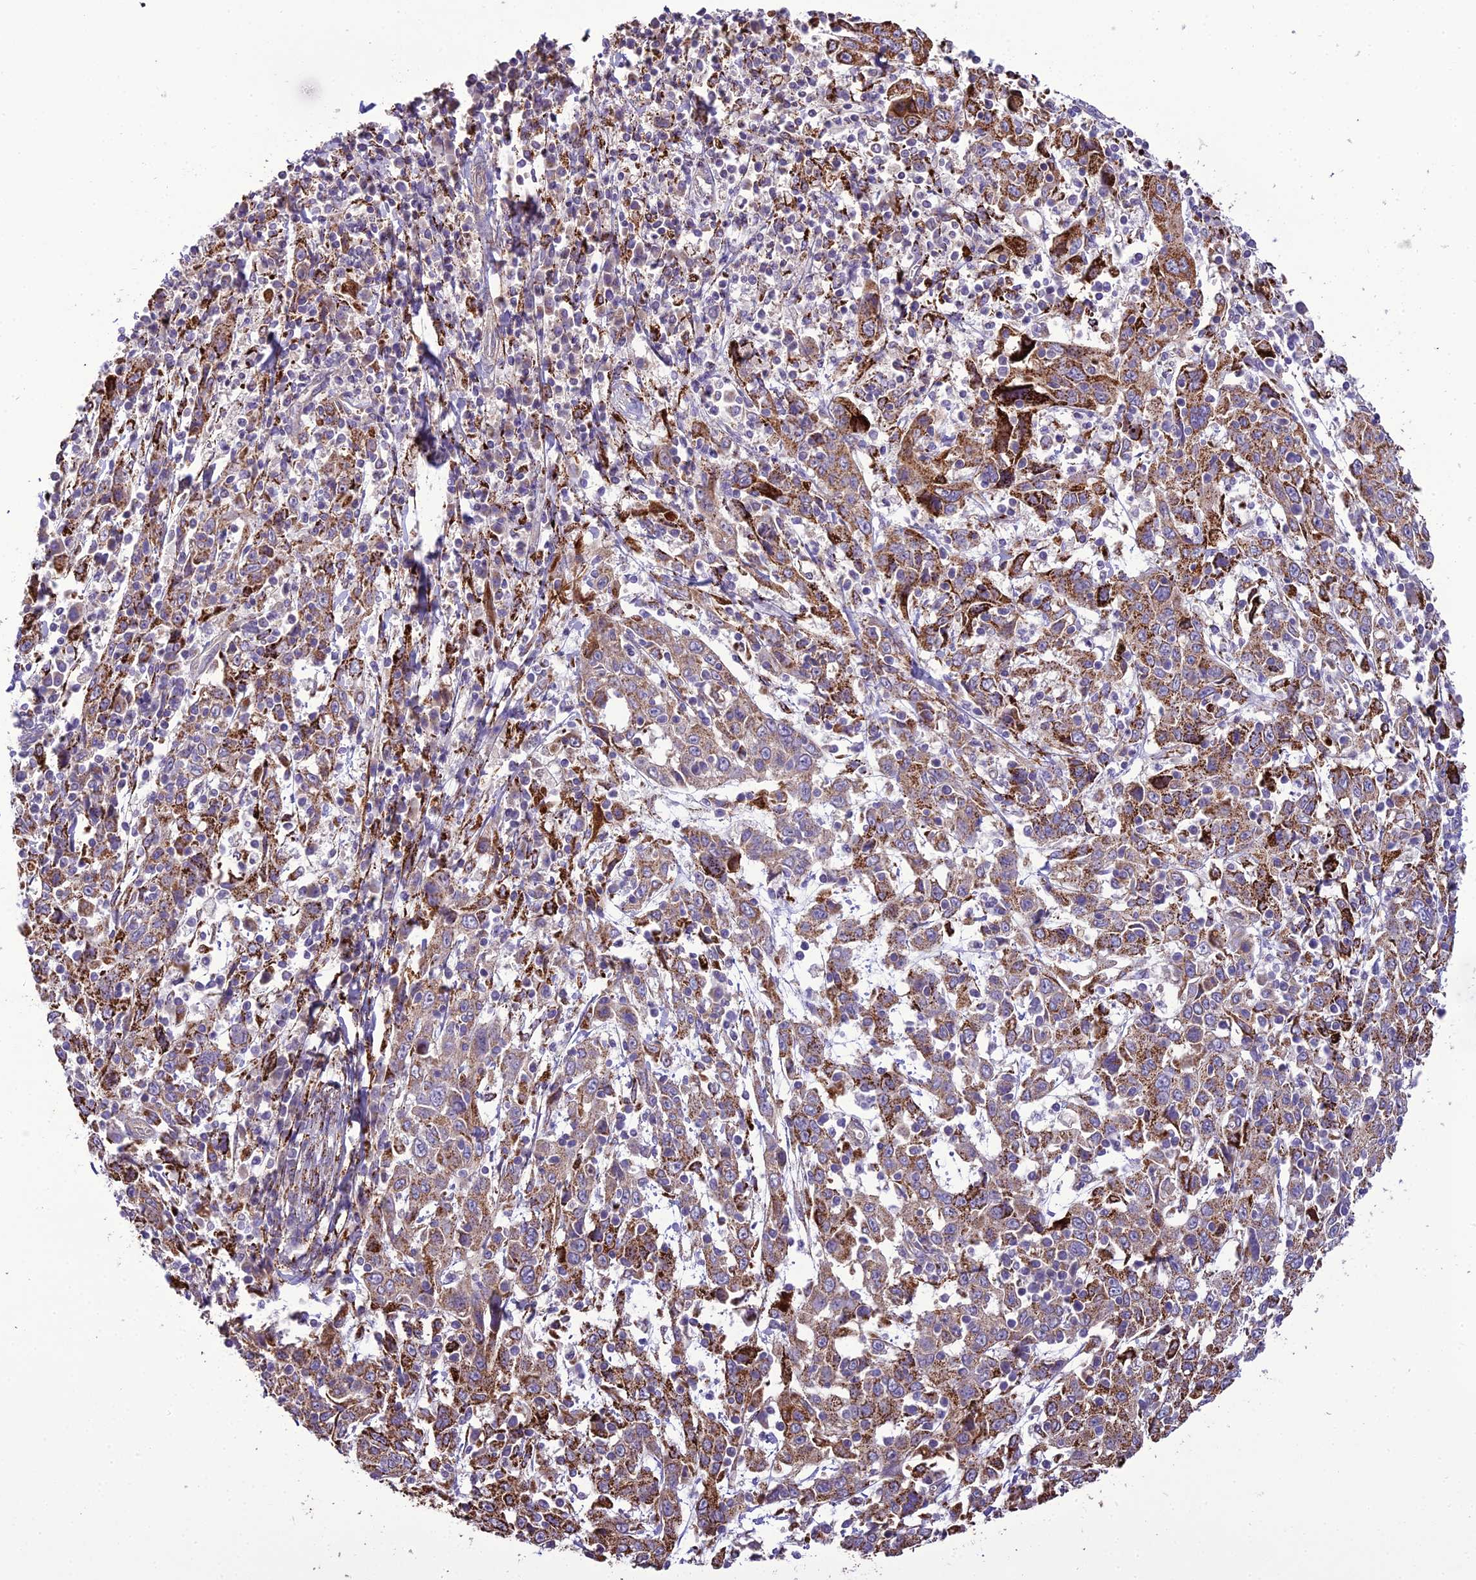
{"staining": {"intensity": "strong", "quantity": "25%-75%", "location": "cytoplasmic/membranous"}, "tissue": "cervical cancer", "cell_type": "Tumor cells", "image_type": "cancer", "snomed": [{"axis": "morphology", "description": "Squamous cell carcinoma, NOS"}, {"axis": "topography", "description": "Cervix"}], "caption": "A brown stain labels strong cytoplasmic/membranous positivity of a protein in human squamous cell carcinoma (cervical) tumor cells. The staining was performed using DAB, with brown indicating positive protein expression. Nuclei are stained blue with hematoxylin.", "gene": "TBC1D24", "patient": {"sex": "female", "age": 46}}